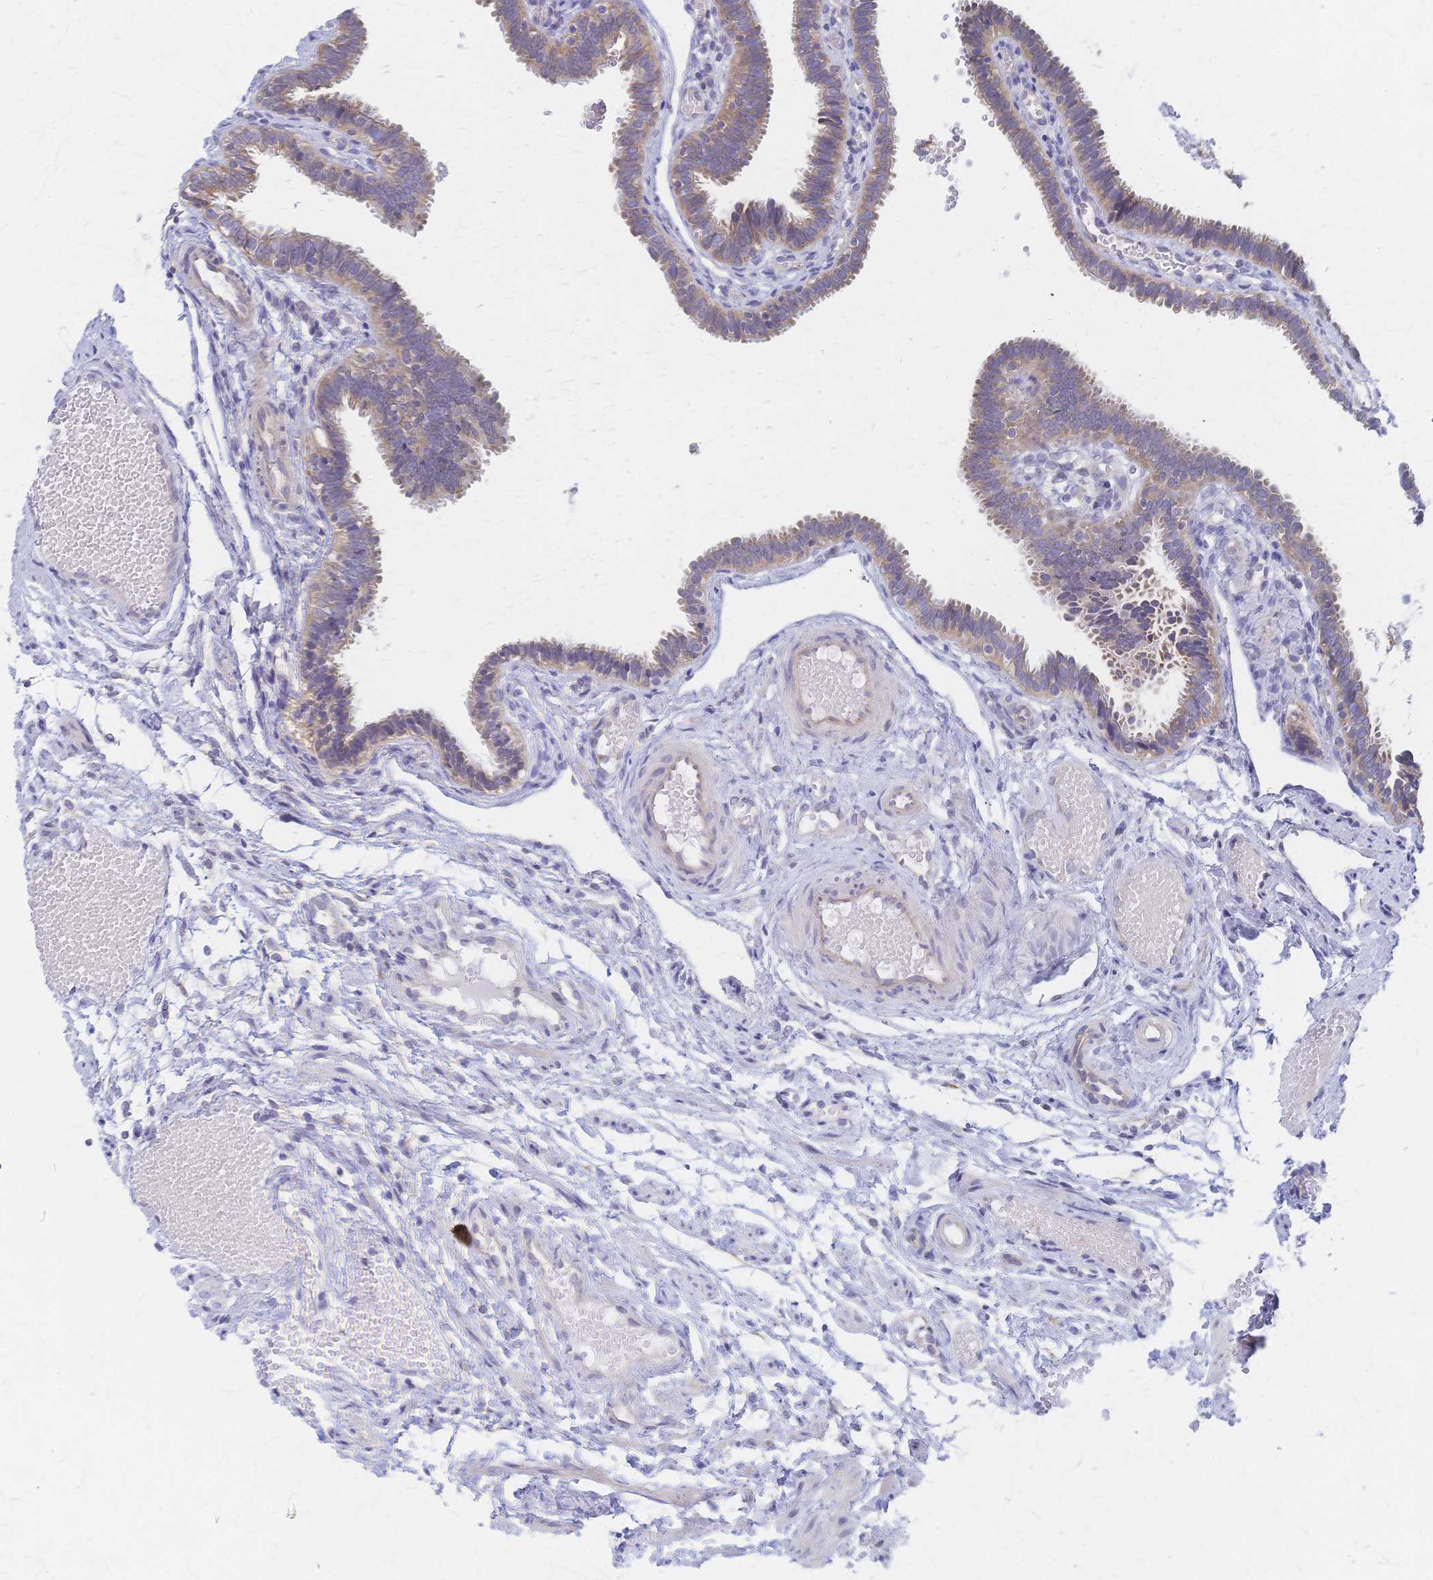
{"staining": {"intensity": "weak", "quantity": "25%-75%", "location": "cytoplasmic/membranous"}, "tissue": "fallopian tube", "cell_type": "Glandular cells", "image_type": "normal", "snomed": [{"axis": "morphology", "description": "Normal tissue, NOS"}, {"axis": "topography", "description": "Fallopian tube"}], "caption": "Protein expression analysis of unremarkable fallopian tube exhibits weak cytoplasmic/membranous staining in approximately 25%-75% of glandular cells.", "gene": "CYB5A", "patient": {"sex": "female", "age": 37}}